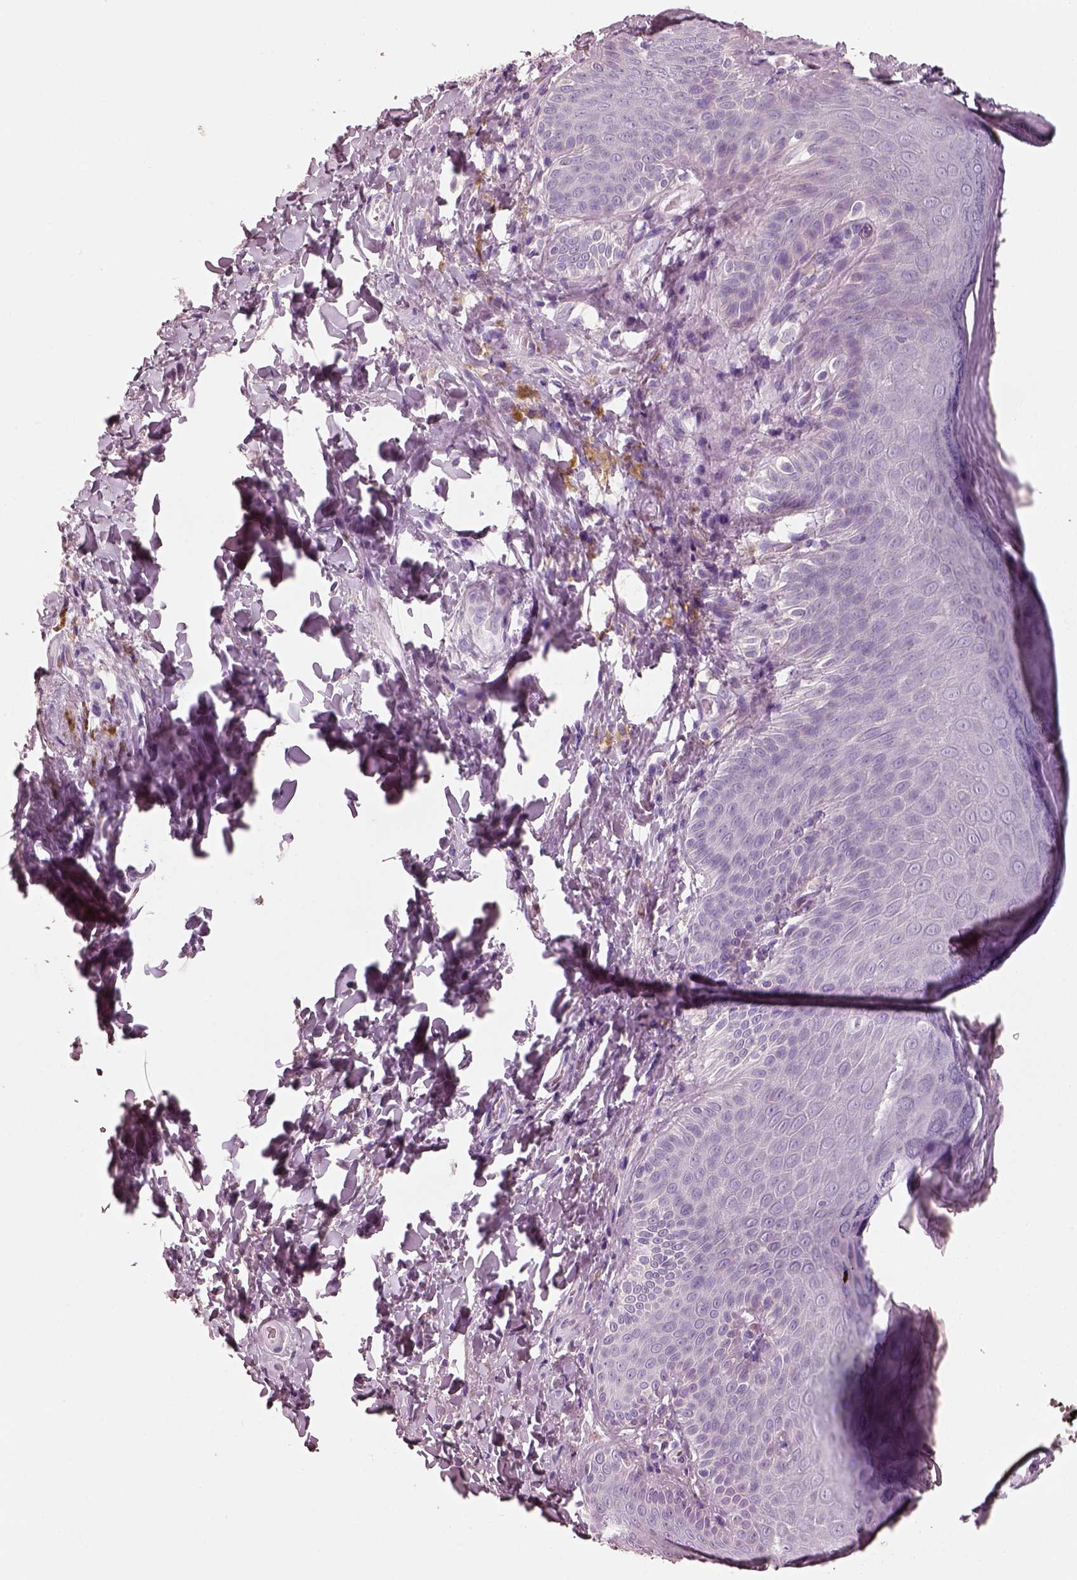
{"staining": {"intensity": "negative", "quantity": "none", "location": "none"}, "tissue": "skin", "cell_type": "Epidermal cells", "image_type": "normal", "snomed": [{"axis": "morphology", "description": "Normal tissue, NOS"}, {"axis": "topography", "description": "Anal"}], "caption": "The histopathology image shows no significant expression in epidermal cells of skin. (DAB (3,3'-diaminobenzidine) immunohistochemistry (IHC) visualized using brightfield microscopy, high magnification).", "gene": "PNOC", "patient": {"sex": "male", "age": 53}}